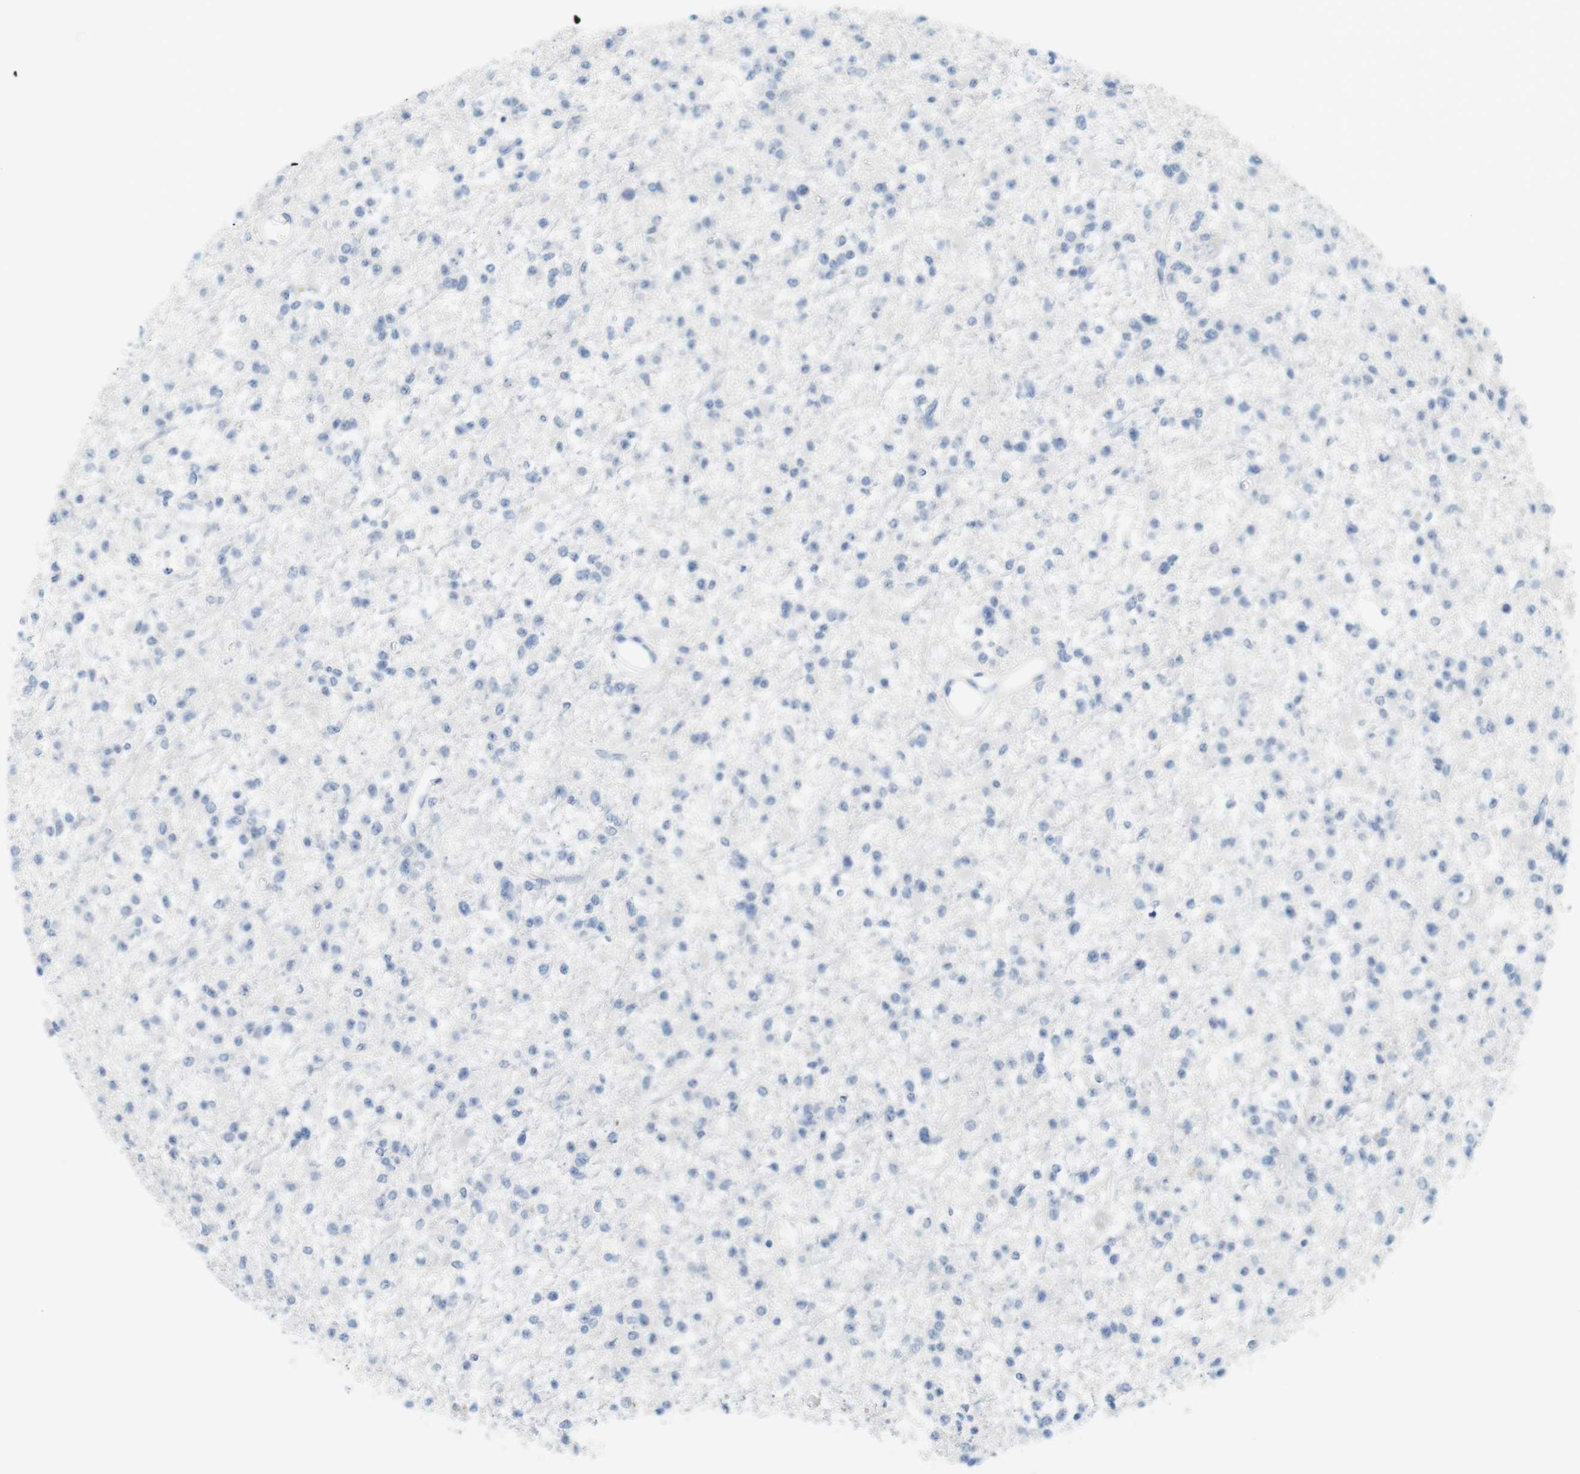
{"staining": {"intensity": "negative", "quantity": "none", "location": "none"}, "tissue": "glioma", "cell_type": "Tumor cells", "image_type": "cancer", "snomed": [{"axis": "morphology", "description": "Glioma, malignant, Low grade"}, {"axis": "topography", "description": "Brain"}], "caption": "Immunohistochemical staining of malignant low-grade glioma reveals no significant expression in tumor cells.", "gene": "CREB3L2", "patient": {"sex": "female", "age": 22}}